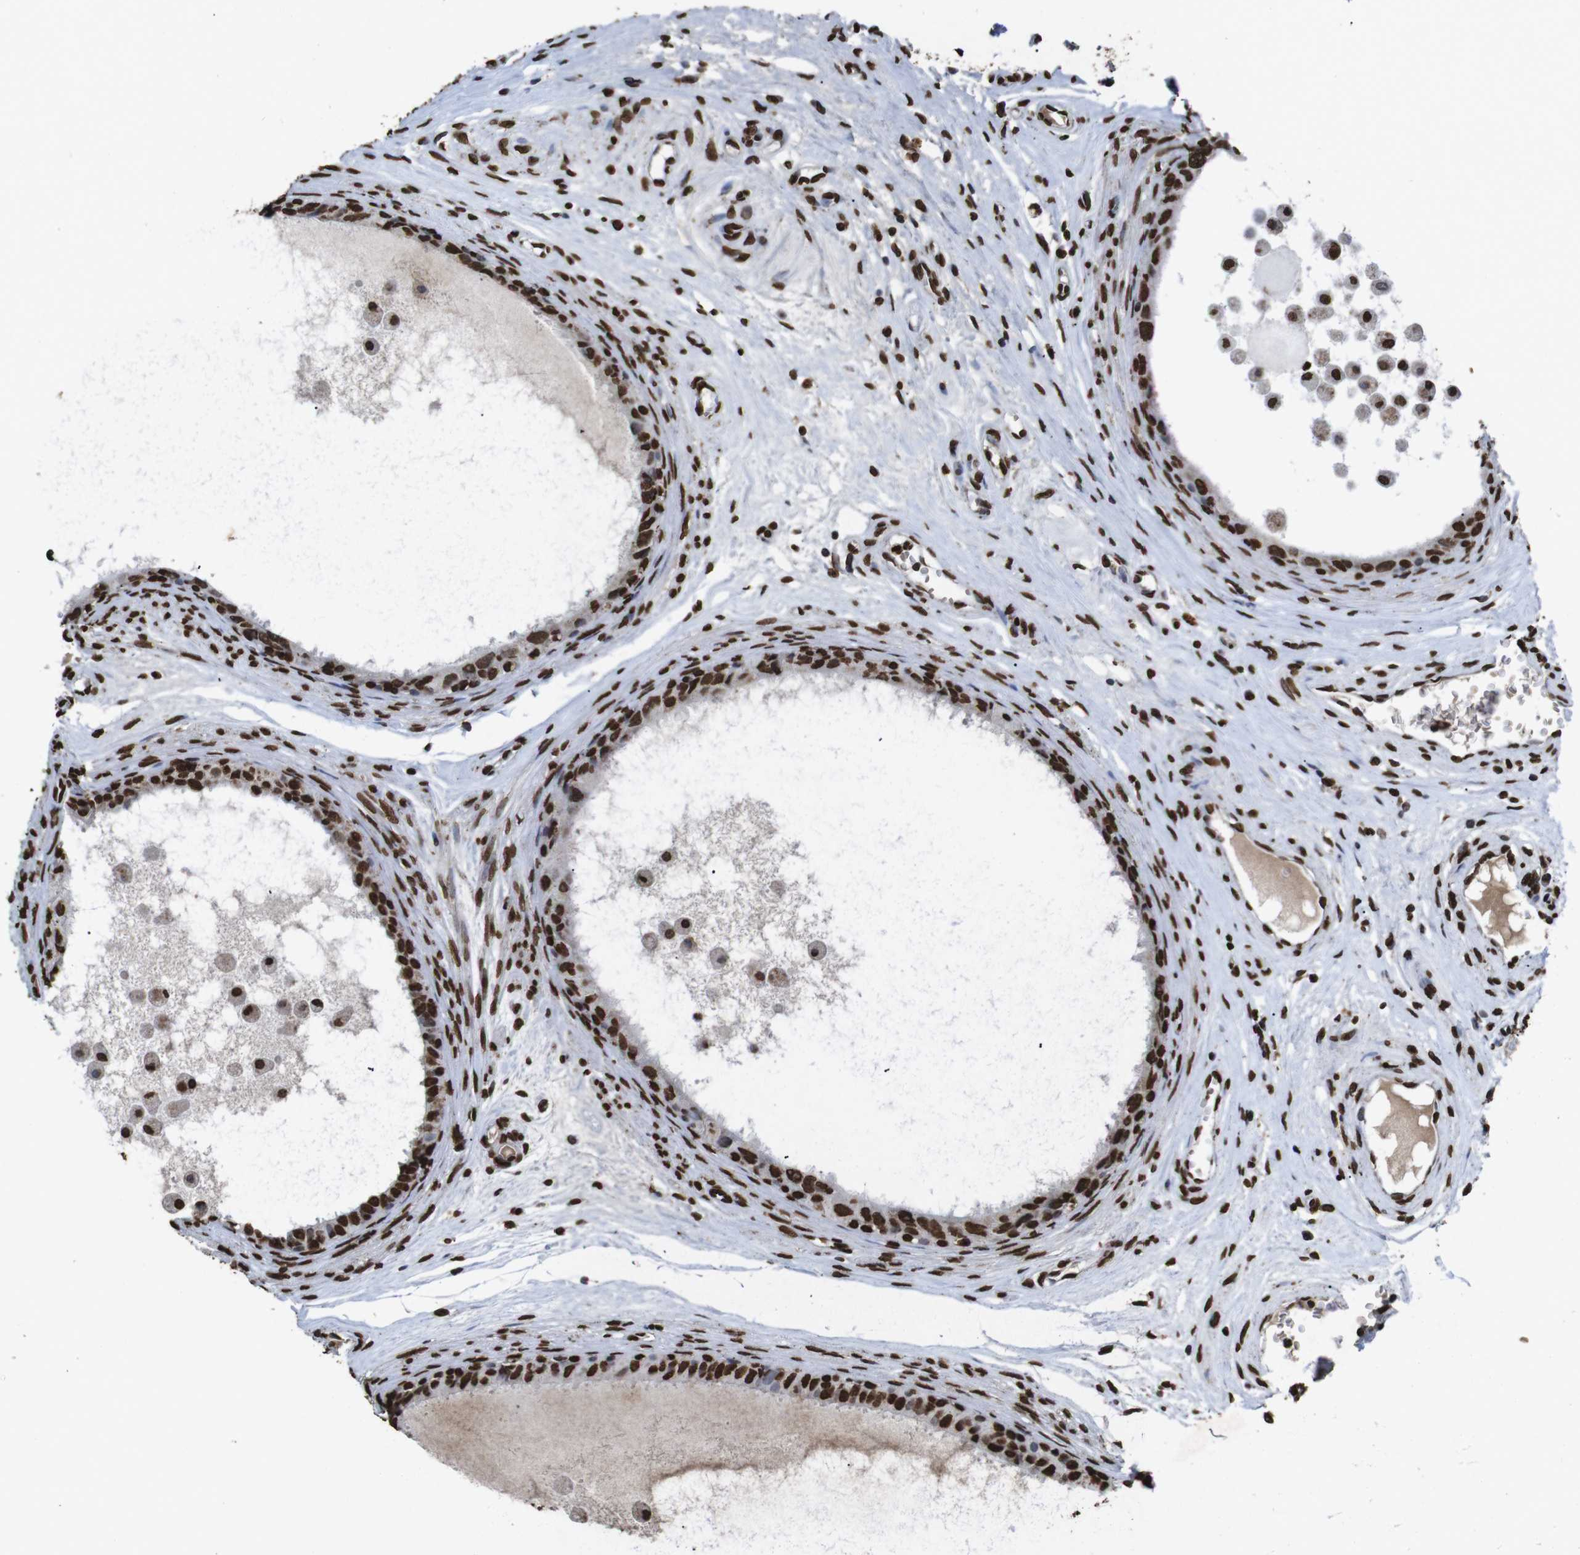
{"staining": {"intensity": "strong", "quantity": ">75%", "location": "nuclear"}, "tissue": "epididymis", "cell_type": "Glandular cells", "image_type": "normal", "snomed": [{"axis": "morphology", "description": "Normal tissue, NOS"}, {"axis": "morphology", "description": "Inflammation, NOS"}, {"axis": "topography", "description": "Epididymis"}], "caption": "Immunohistochemical staining of benign epididymis demonstrates high levels of strong nuclear expression in about >75% of glandular cells. (DAB = brown stain, brightfield microscopy at high magnification).", "gene": "MDM2", "patient": {"sex": "male", "age": 85}}